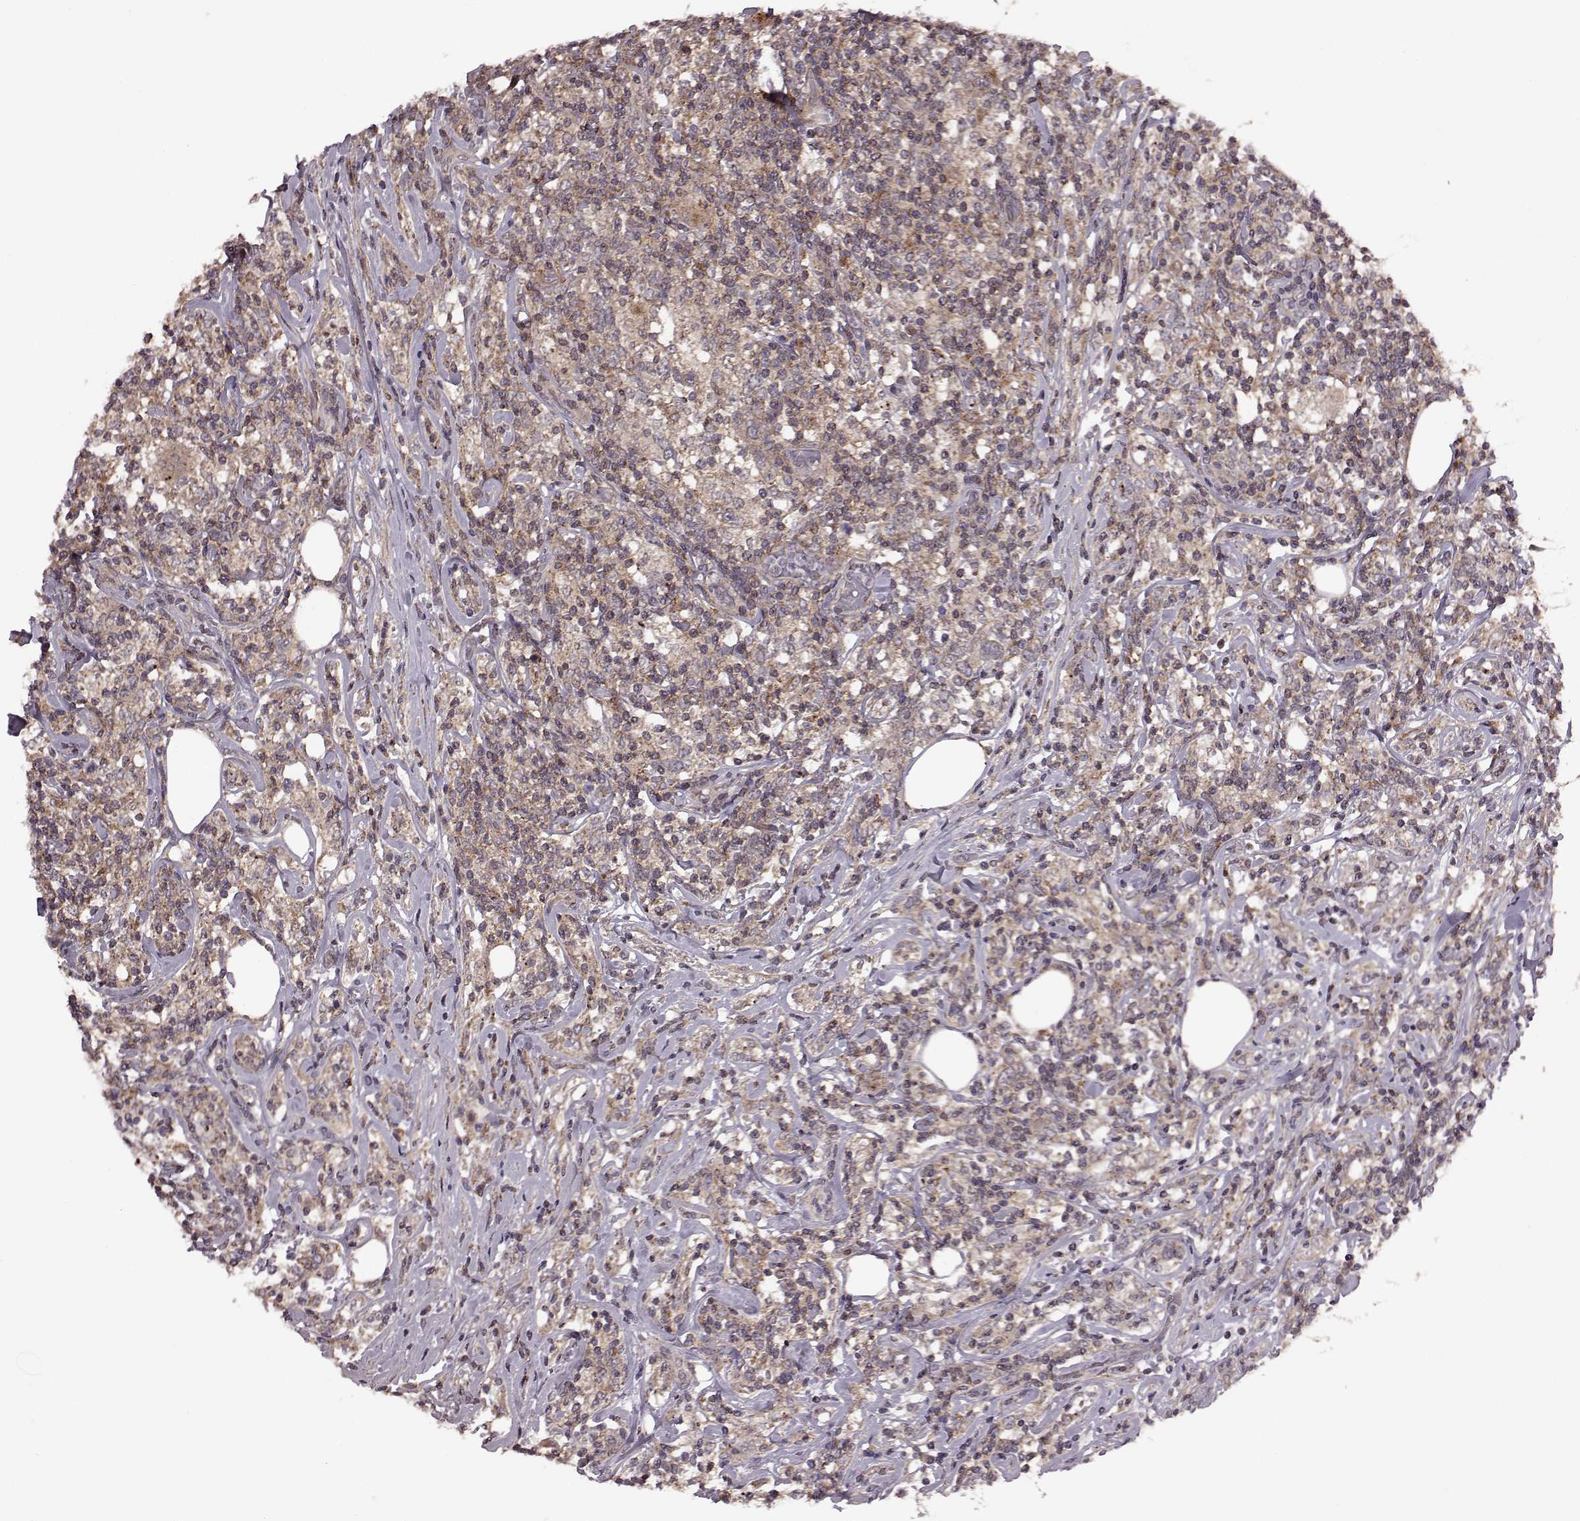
{"staining": {"intensity": "moderate", "quantity": ">75%", "location": "cytoplasmic/membranous"}, "tissue": "lymphoma", "cell_type": "Tumor cells", "image_type": "cancer", "snomed": [{"axis": "morphology", "description": "Malignant lymphoma, non-Hodgkin's type, High grade"}, {"axis": "topography", "description": "Lymph node"}], "caption": "Tumor cells exhibit medium levels of moderate cytoplasmic/membranous positivity in approximately >75% of cells in human malignant lymphoma, non-Hodgkin's type (high-grade).", "gene": "FNIP2", "patient": {"sex": "female", "age": 84}}